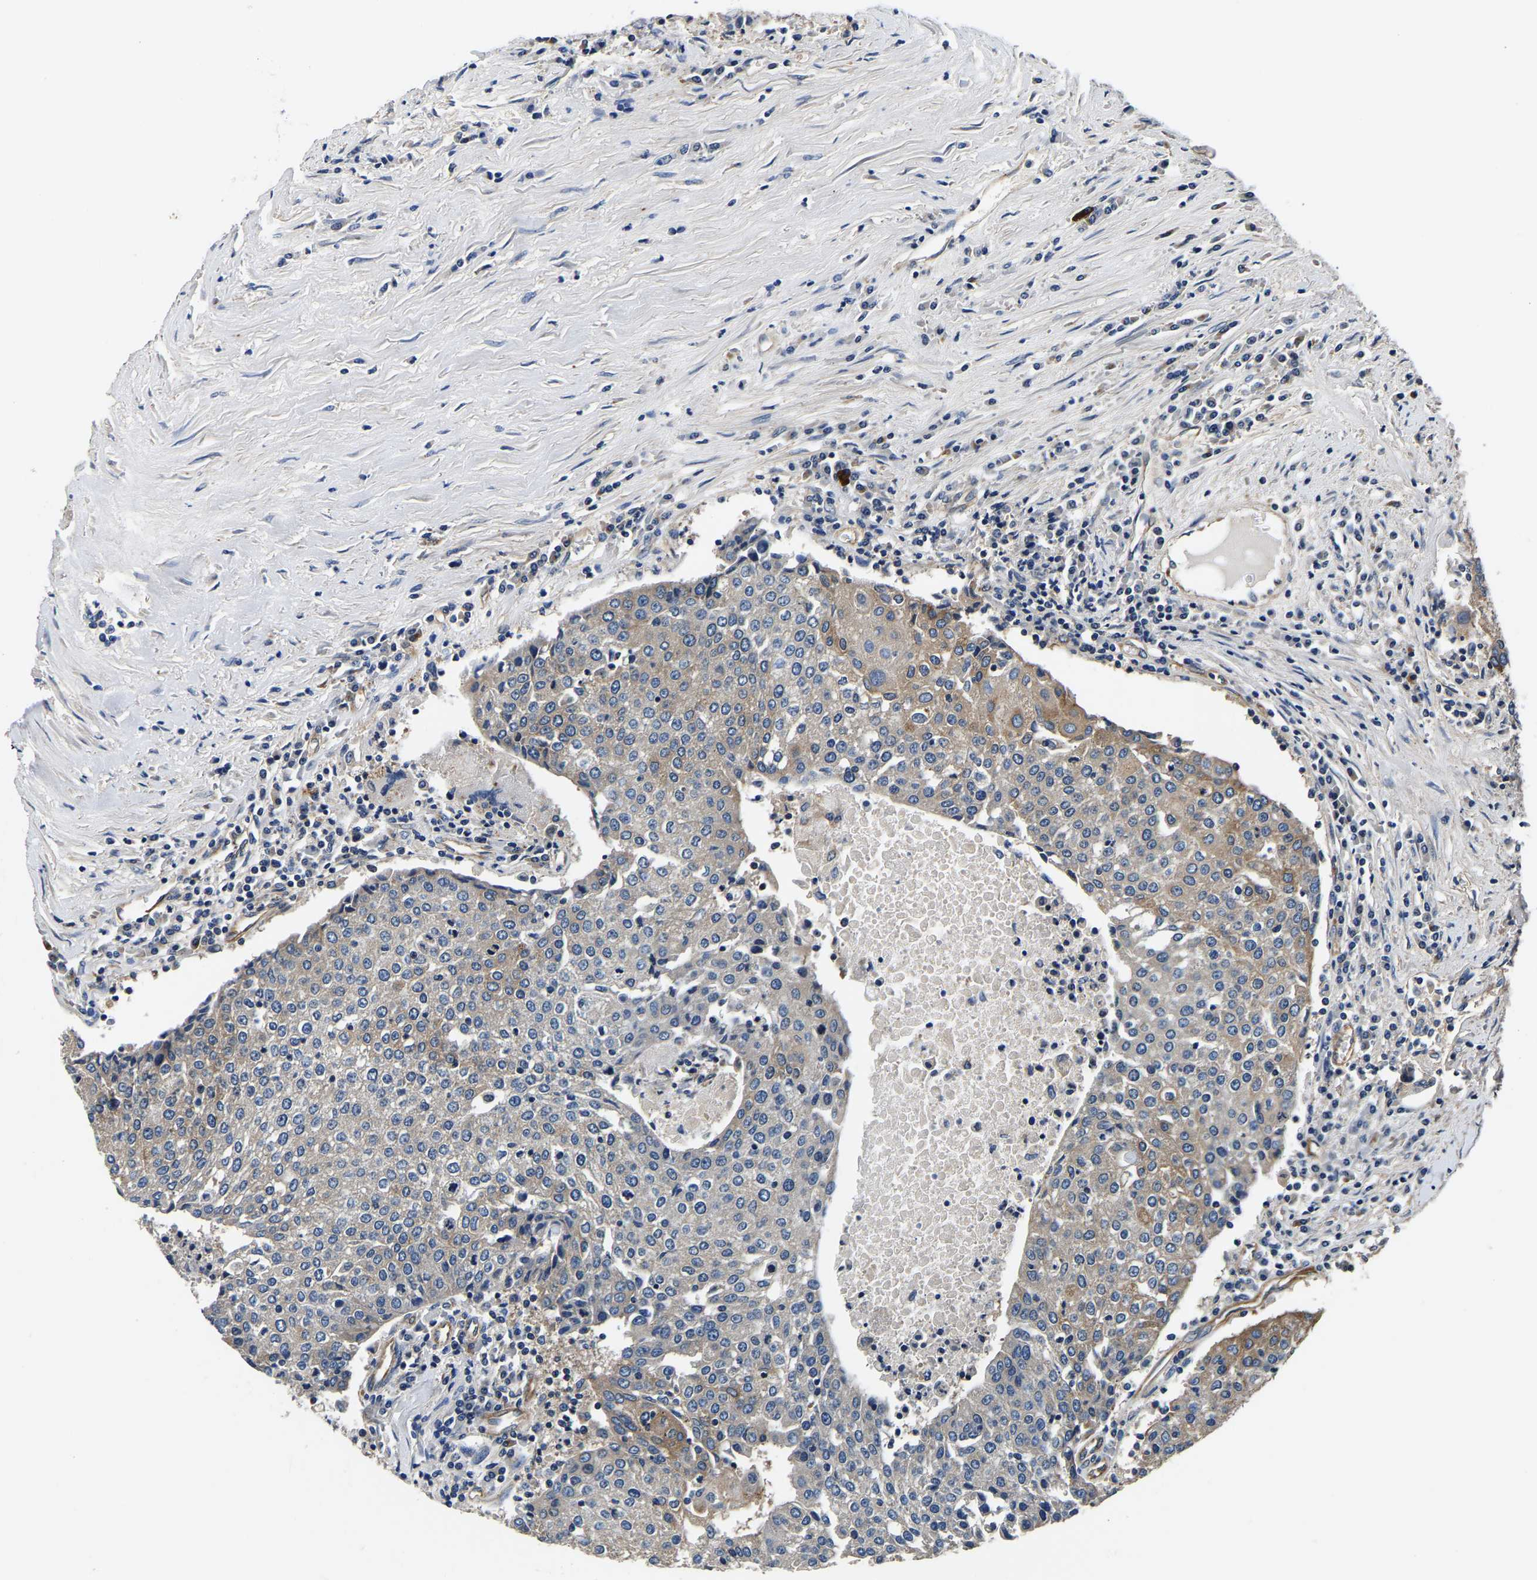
{"staining": {"intensity": "weak", "quantity": "25%-75%", "location": "cytoplasmic/membranous"}, "tissue": "urothelial cancer", "cell_type": "Tumor cells", "image_type": "cancer", "snomed": [{"axis": "morphology", "description": "Urothelial carcinoma, High grade"}, {"axis": "topography", "description": "Urinary bladder"}], "caption": "Weak cytoplasmic/membranous positivity for a protein is appreciated in about 25%-75% of tumor cells of high-grade urothelial carcinoma using immunohistochemistry (IHC).", "gene": "SH3GLB1", "patient": {"sex": "female", "age": 85}}